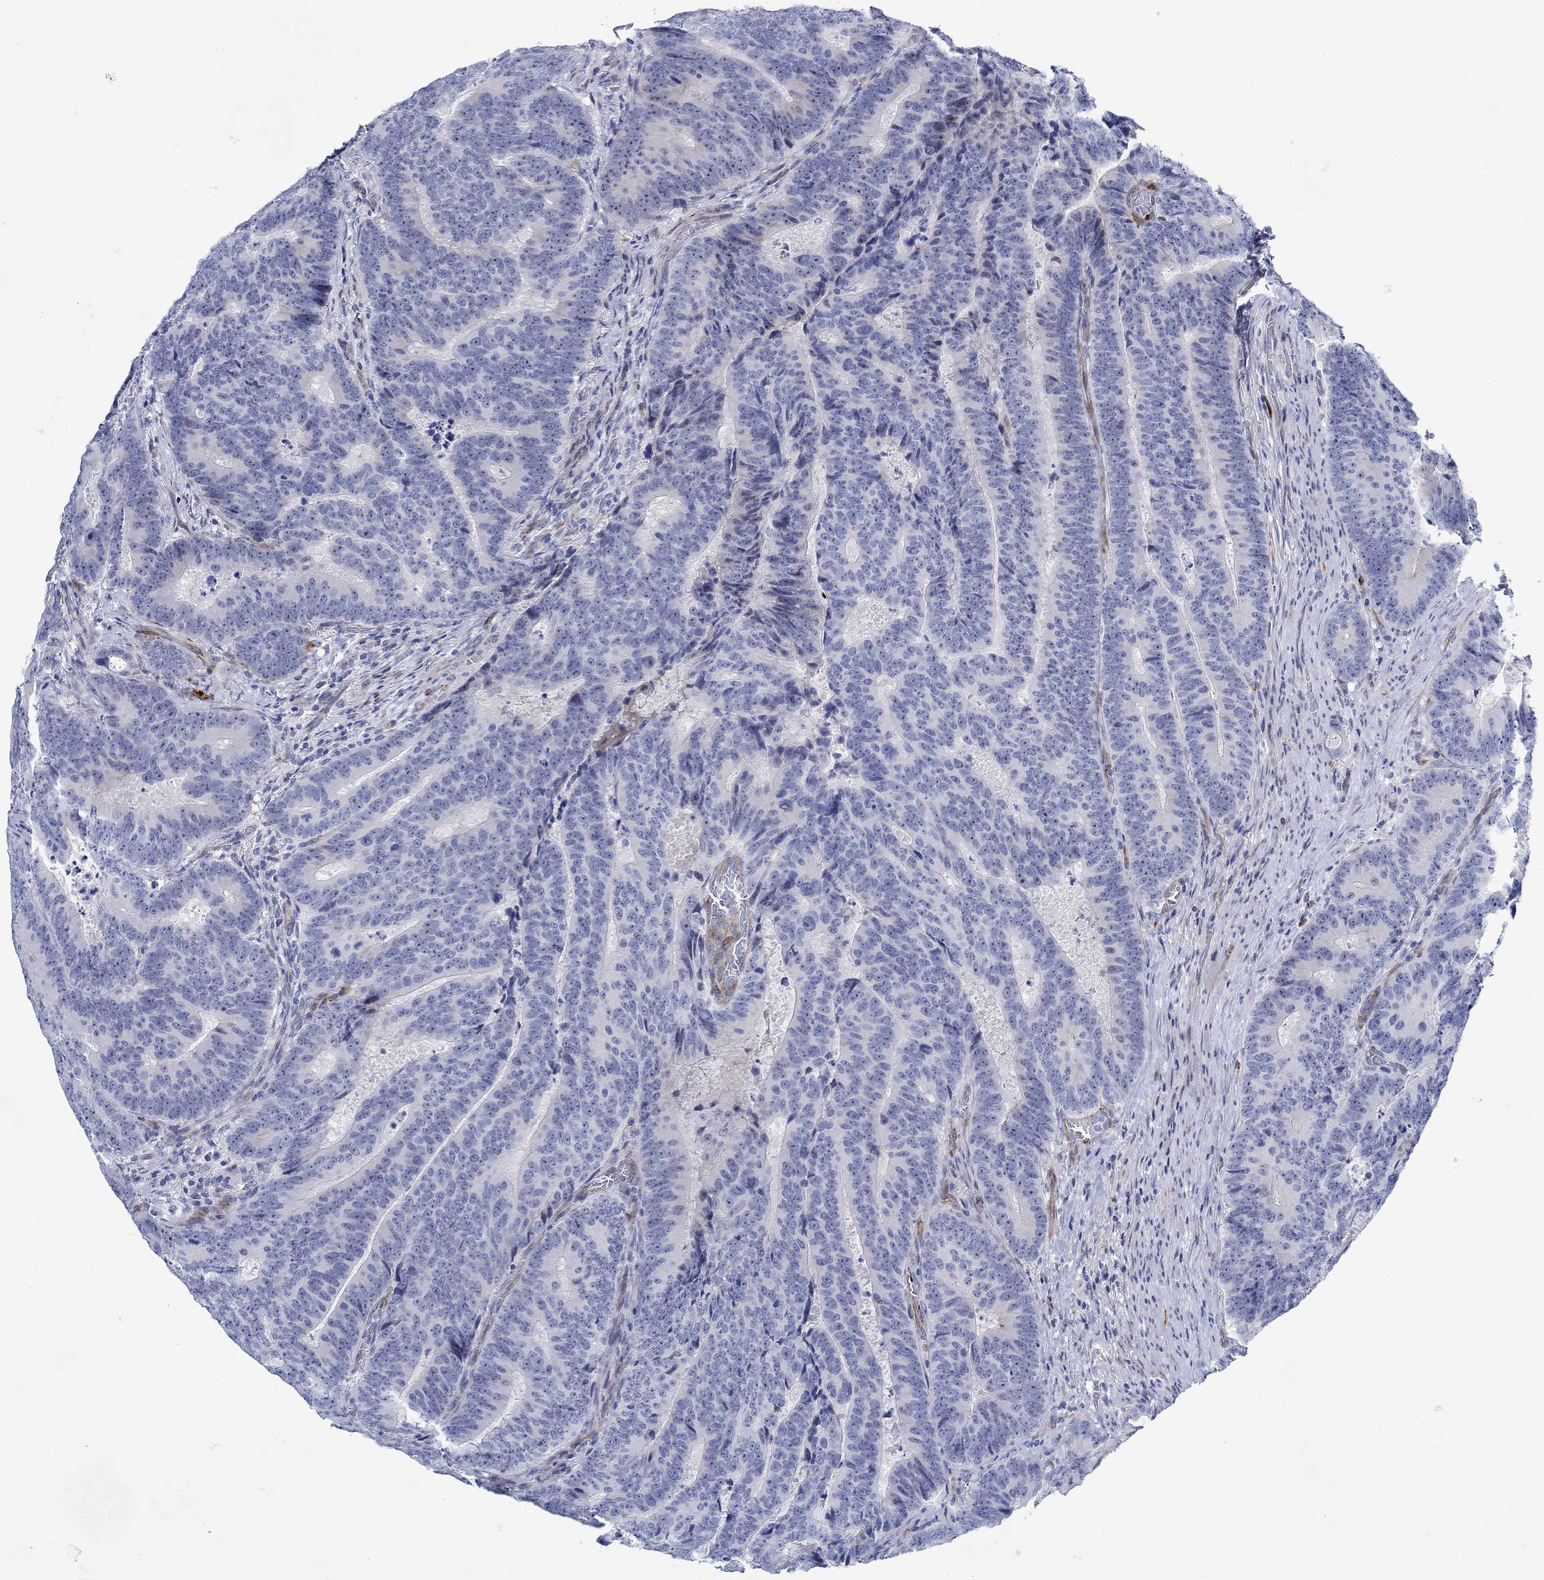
{"staining": {"intensity": "negative", "quantity": "none", "location": "none"}, "tissue": "colorectal cancer", "cell_type": "Tumor cells", "image_type": "cancer", "snomed": [{"axis": "morphology", "description": "Adenocarcinoma, NOS"}, {"axis": "topography", "description": "Colon"}], "caption": "Human colorectal cancer (adenocarcinoma) stained for a protein using immunohistochemistry reveals no expression in tumor cells.", "gene": "KSR2", "patient": {"sex": "female", "age": 82}}